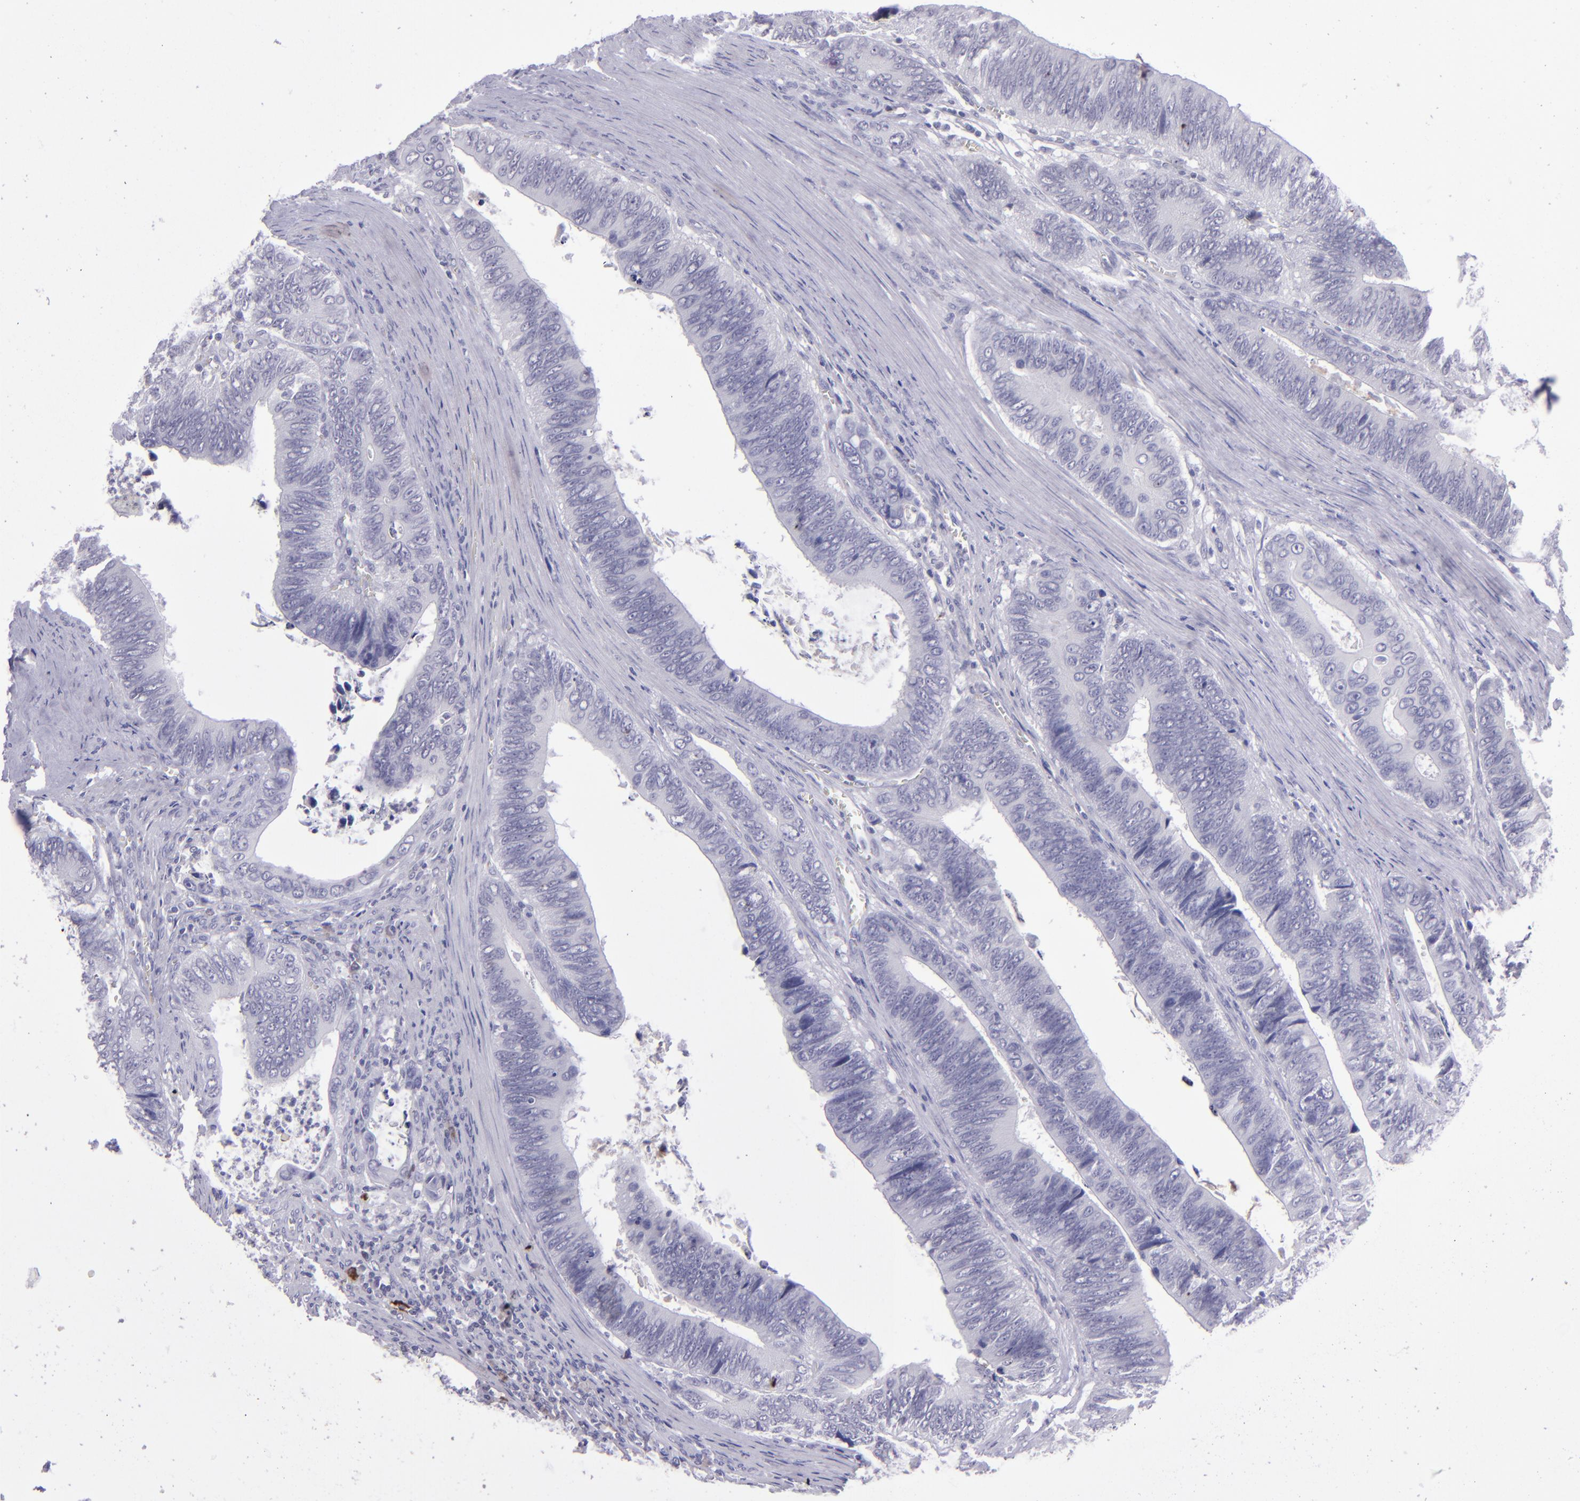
{"staining": {"intensity": "negative", "quantity": "none", "location": "none"}, "tissue": "colorectal cancer", "cell_type": "Tumor cells", "image_type": "cancer", "snomed": [{"axis": "morphology", "description": "Adenocarcinoma, NOS"}, {"axis": "topography", "description": "Colon"}], "caption": "A high-resolution photomicrograph shows immunohistochemistry (IHC) staining of adenocarcinoma (colorectal), which shows no significant expression in tumor cells.", "gene": "POU2F2", "patient": {"sex": "male", "age": 72}}